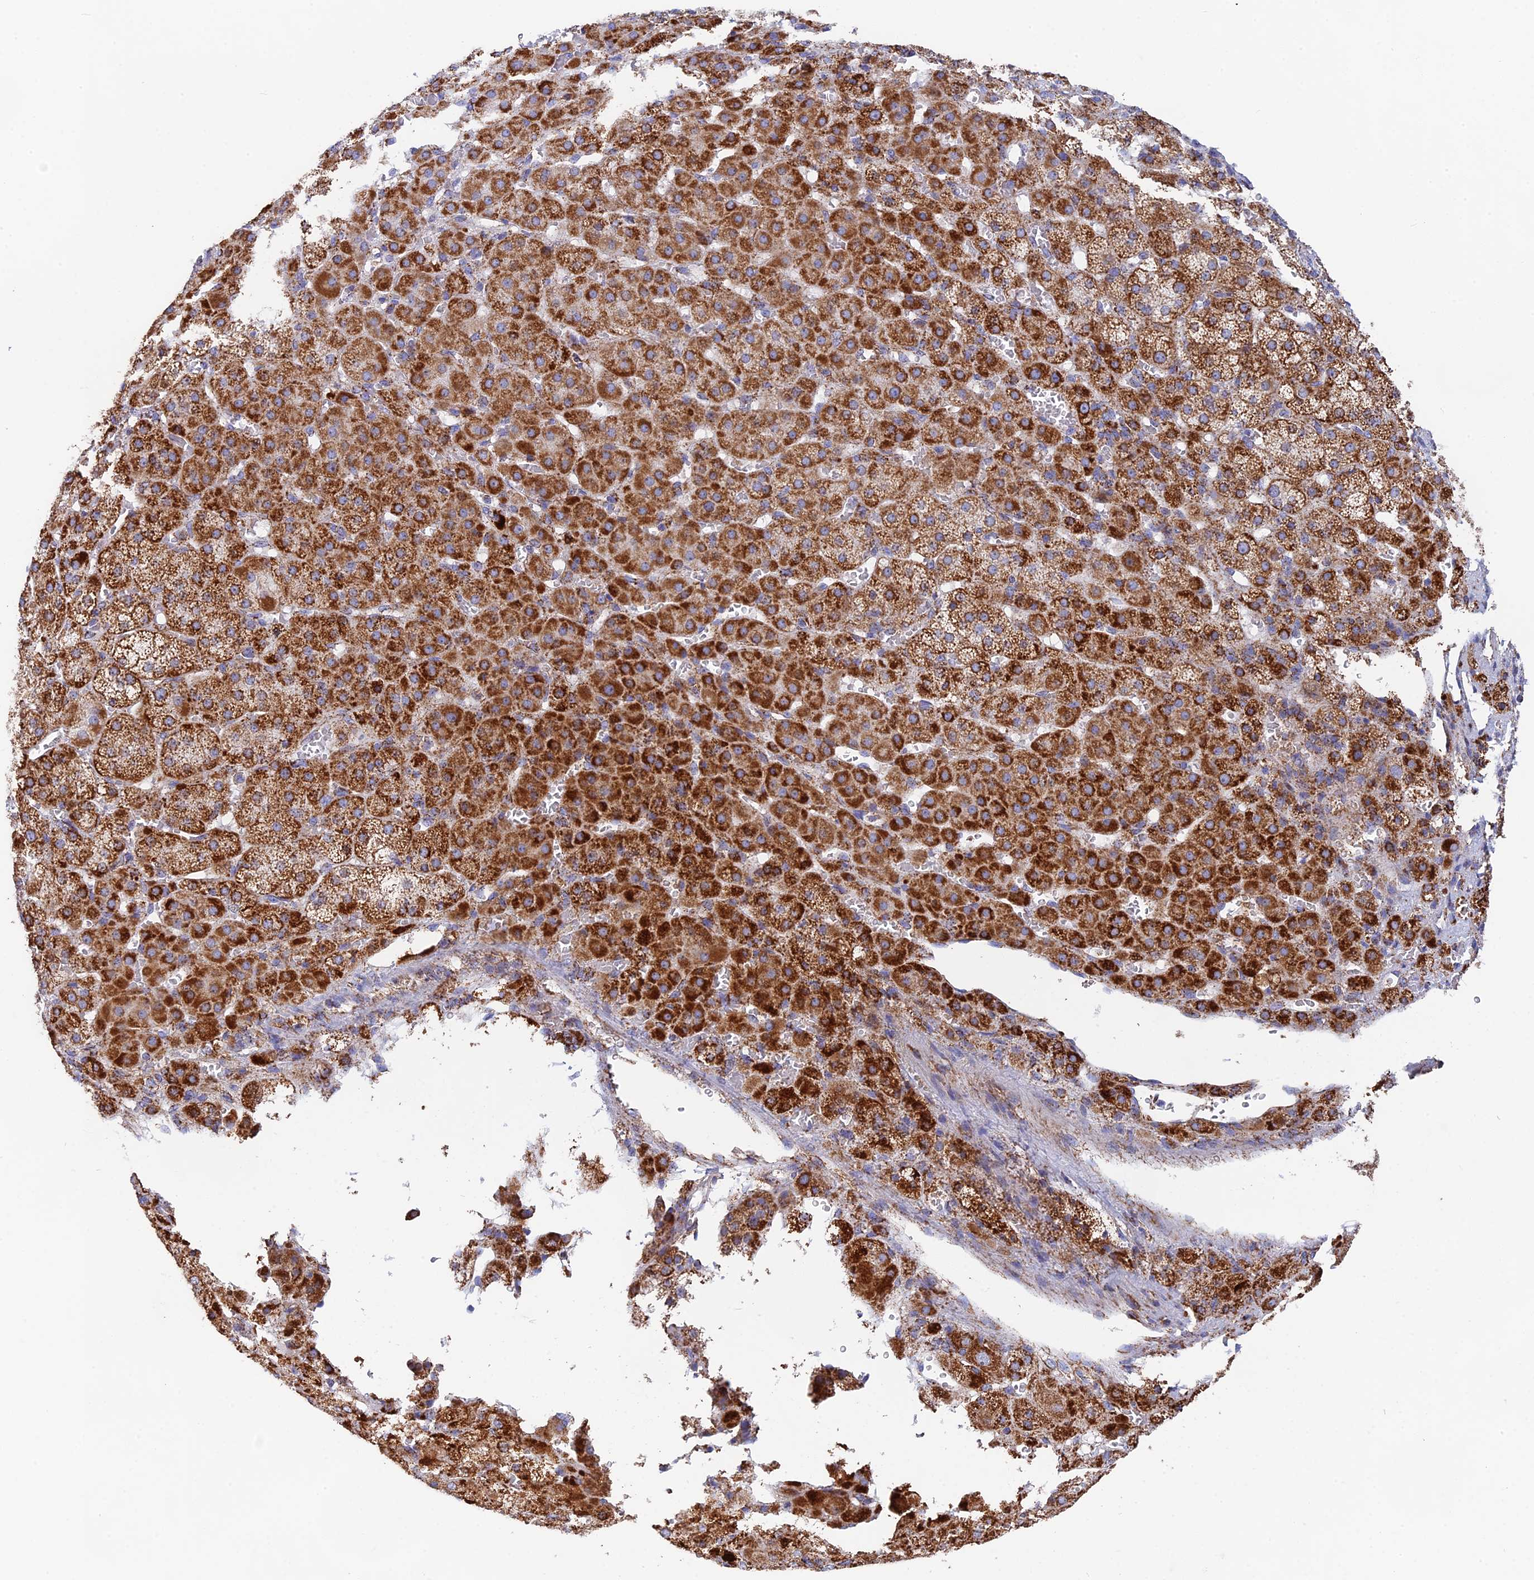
{"staining": {"intensity": "strong", "quantity": ">75%", "location": "cytoplasmic/membranous"}, "tissue": "adrenal gland", "cell_type": "Glandular cells", "image_type": "normal", "snomed": [{"axis": "morphology", "description": "Normal tissue, NOS"}, {"axis": "topography", "description": "Adrenal gland"}], "caption": "Strong cytoplasmic/membranous staining is appreciated in approximately >75% of glandular cells in benign adrenal gland. The protein of interest is stained brown, and the nuclei are stained in blue (DAB IHC with brightfield microscopy, high magnification).", "gene": "NDUFA5", "patient": {"sex": "female", "age": 57}}